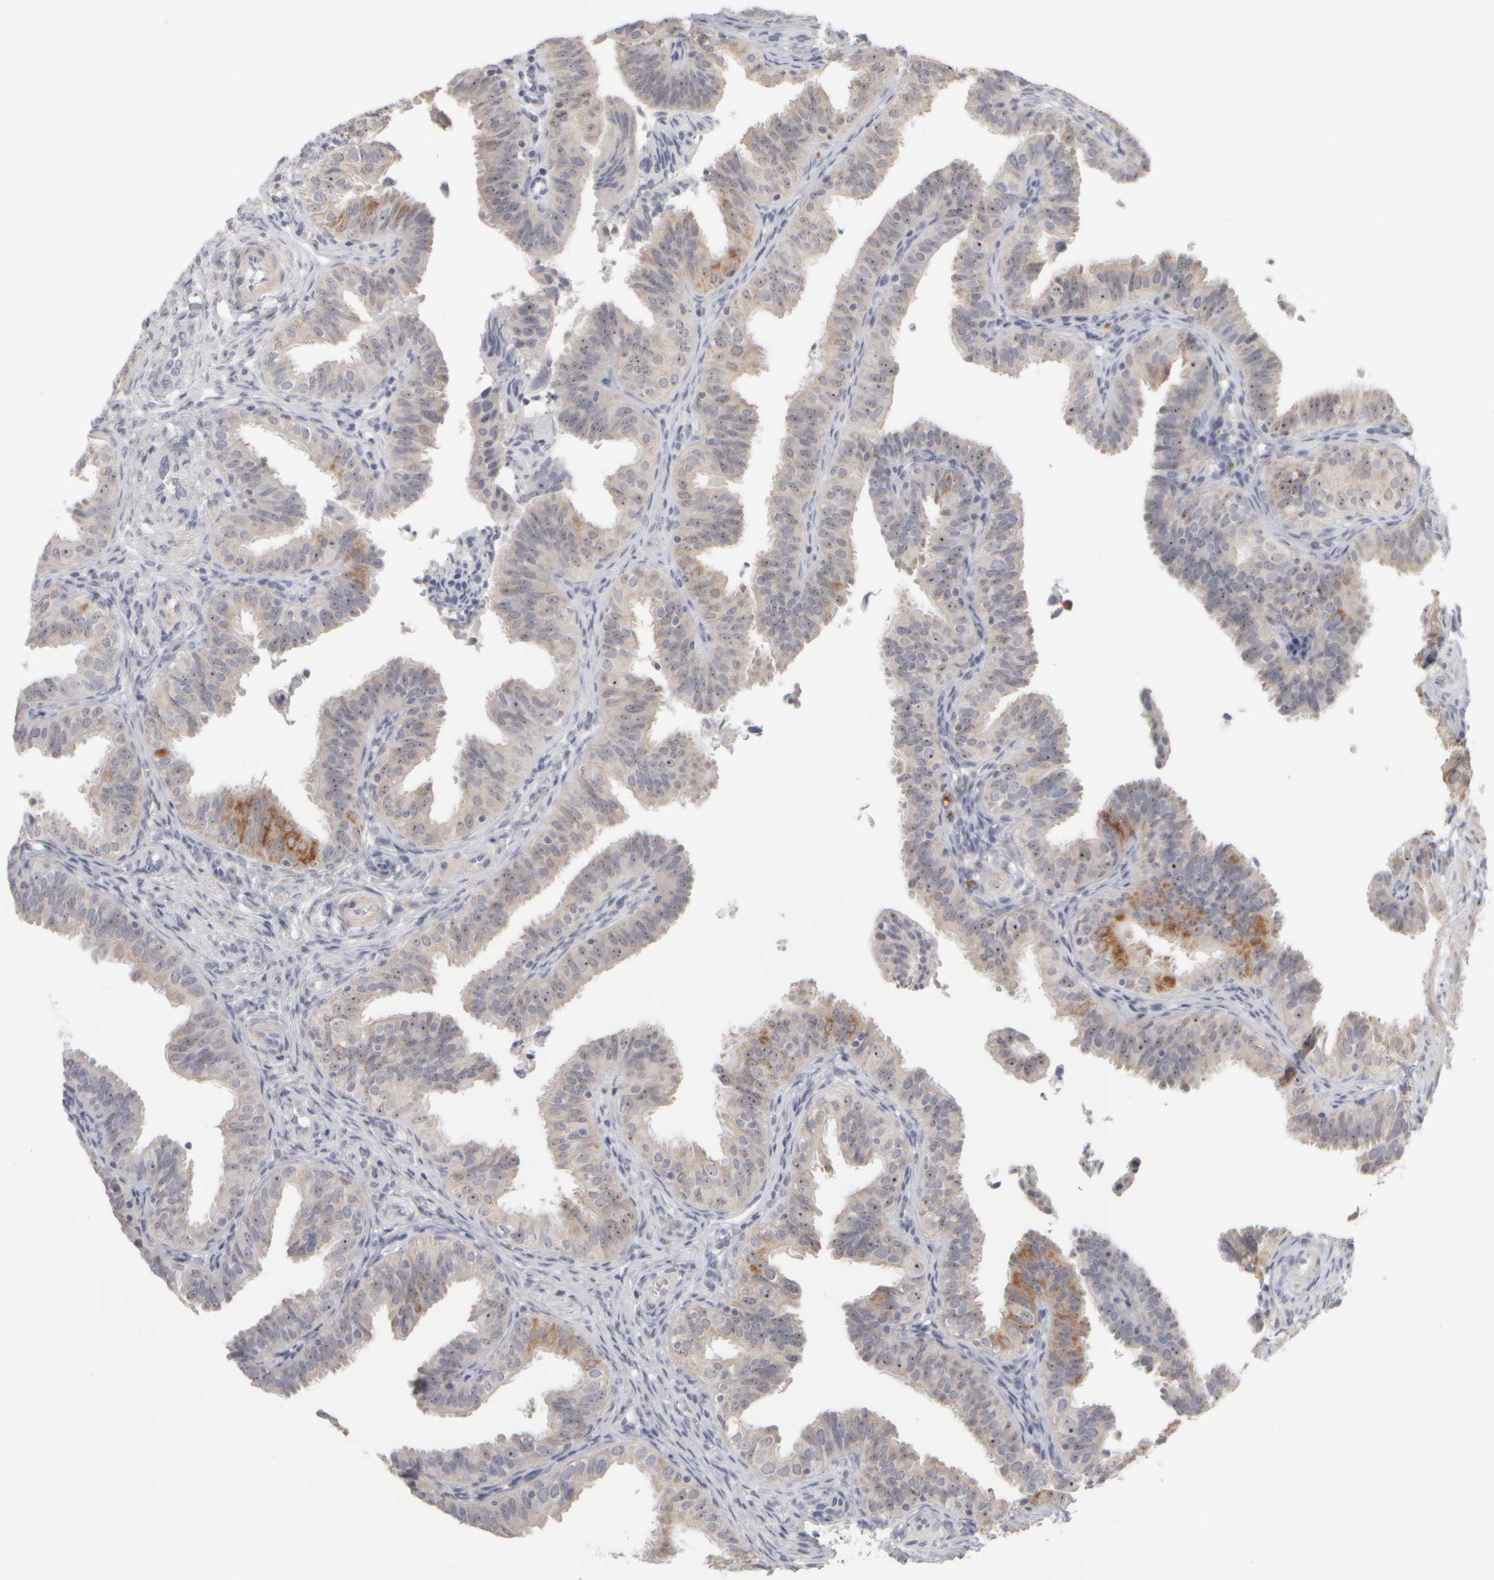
{"staining": {"intensity": "moderate", "quantity": "25%-75%", "location": "cytoplasmic/membranous,nuclear"}, "tissue": "fallopian tube", "cell_type": "Glandular cells", "image_type": "normal", "snomed": [{"axis": "morphology", "description": "Normal tissue, NOS"}, {"axis": "topography", "description": "Fallopian tube"}], "caption": "IHC (DAB (3,3'-diaminobenzidine)) staining of normal human fallopian tube displays moderate cytoplasmic/membranous,nuclear protein expression in about 25%-75% of glandular cells.", "gene": "DCXR", "patient": {"sex": "female", "age": 35}}